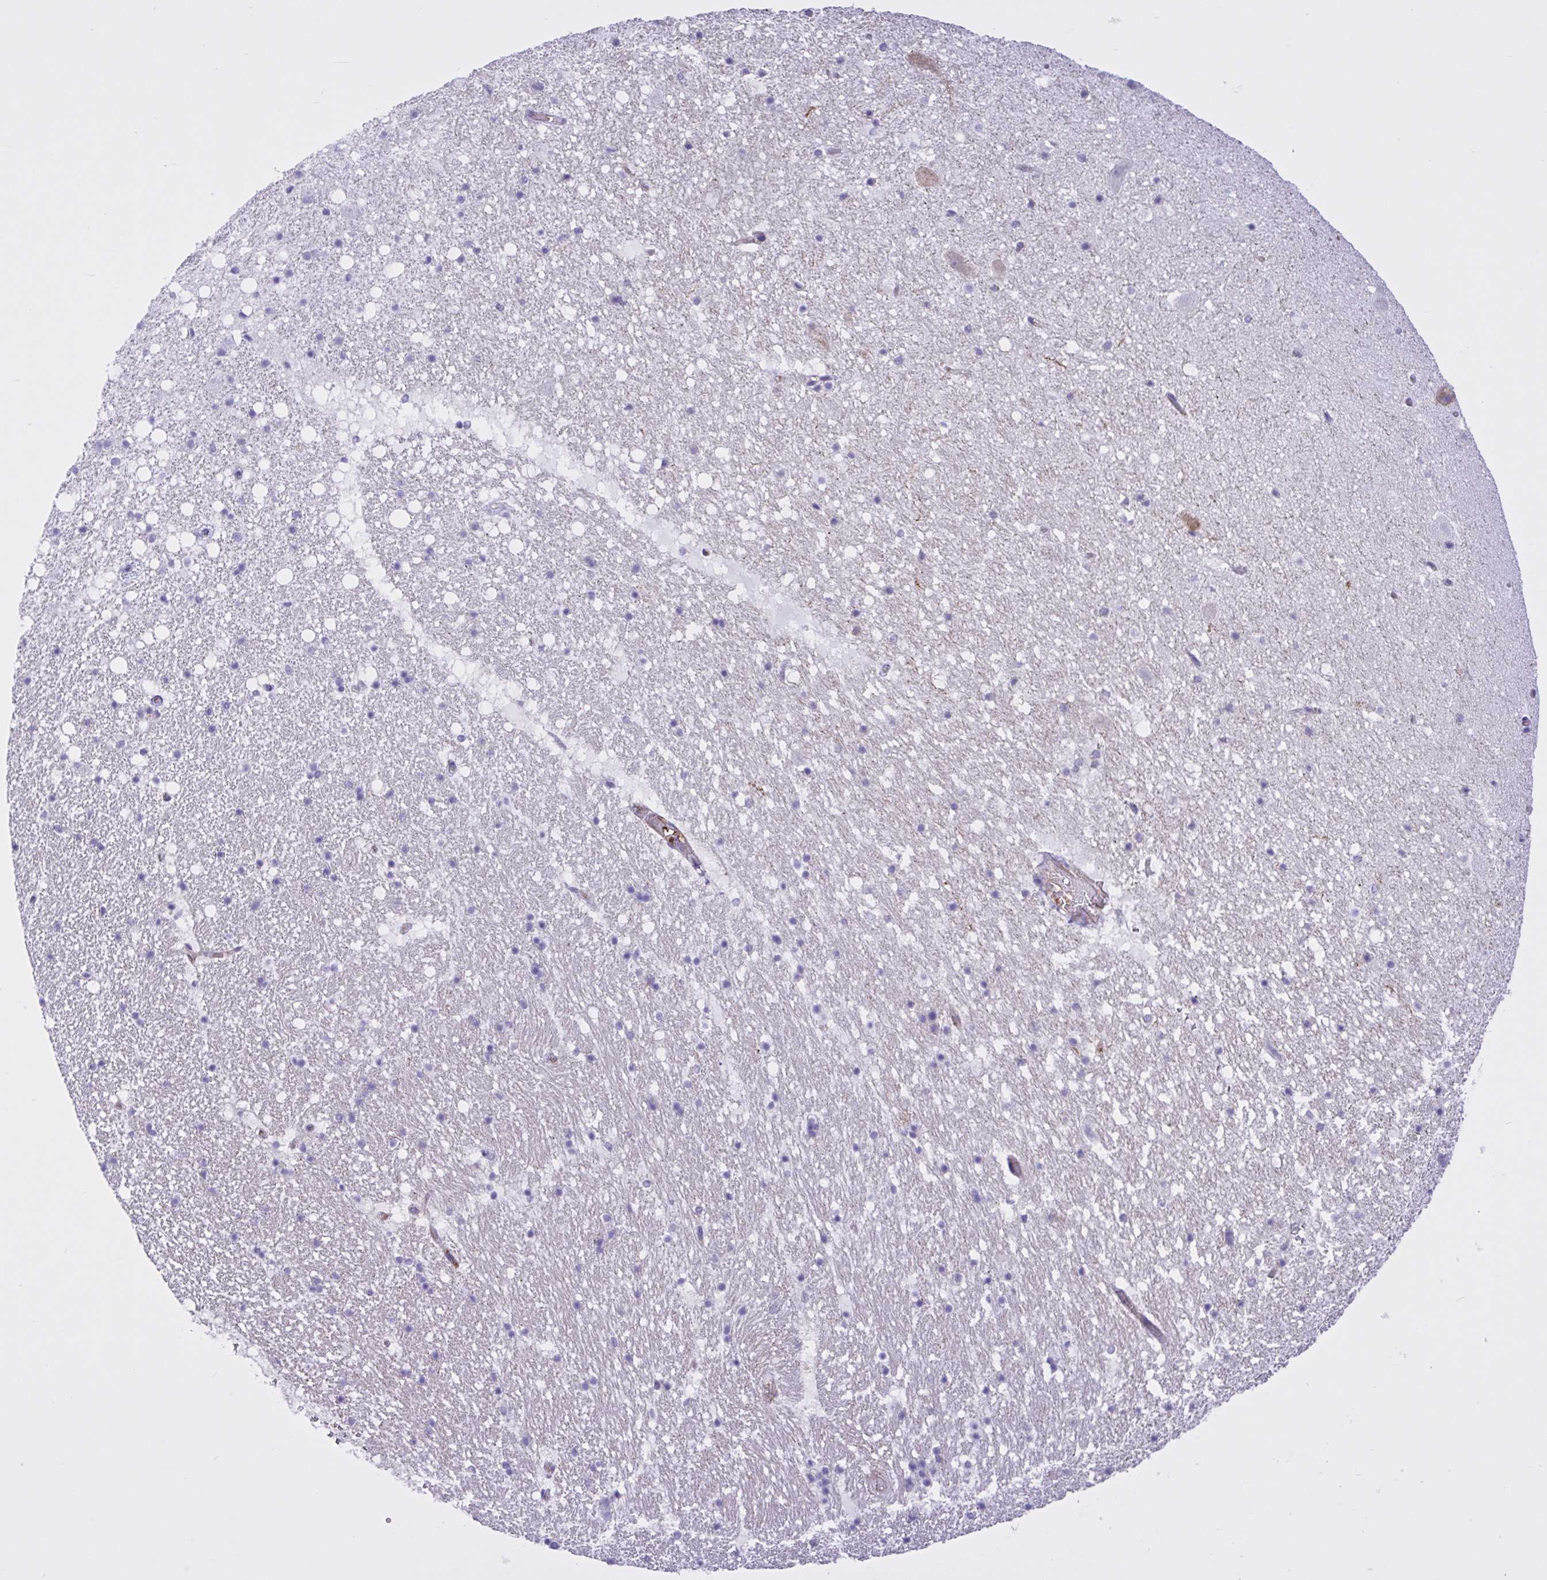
{"staining": {"intensity": "negative", "quantity": "none", "location": "none"}, "tissue": "hippocampus", "cell_type": "Glial cells", "image_type": "normal", "snomed": [{"axis": "morphology", "description": "Normal tissue, NOS"}, {"axis": "topography", "description": "Hippocampus"}], "caption": "Micrograph shows no significant protein expression in glial cells of benign hippocampus.", "gene": "OR51M1", "patient": {"sex": "female", "age": 42}}